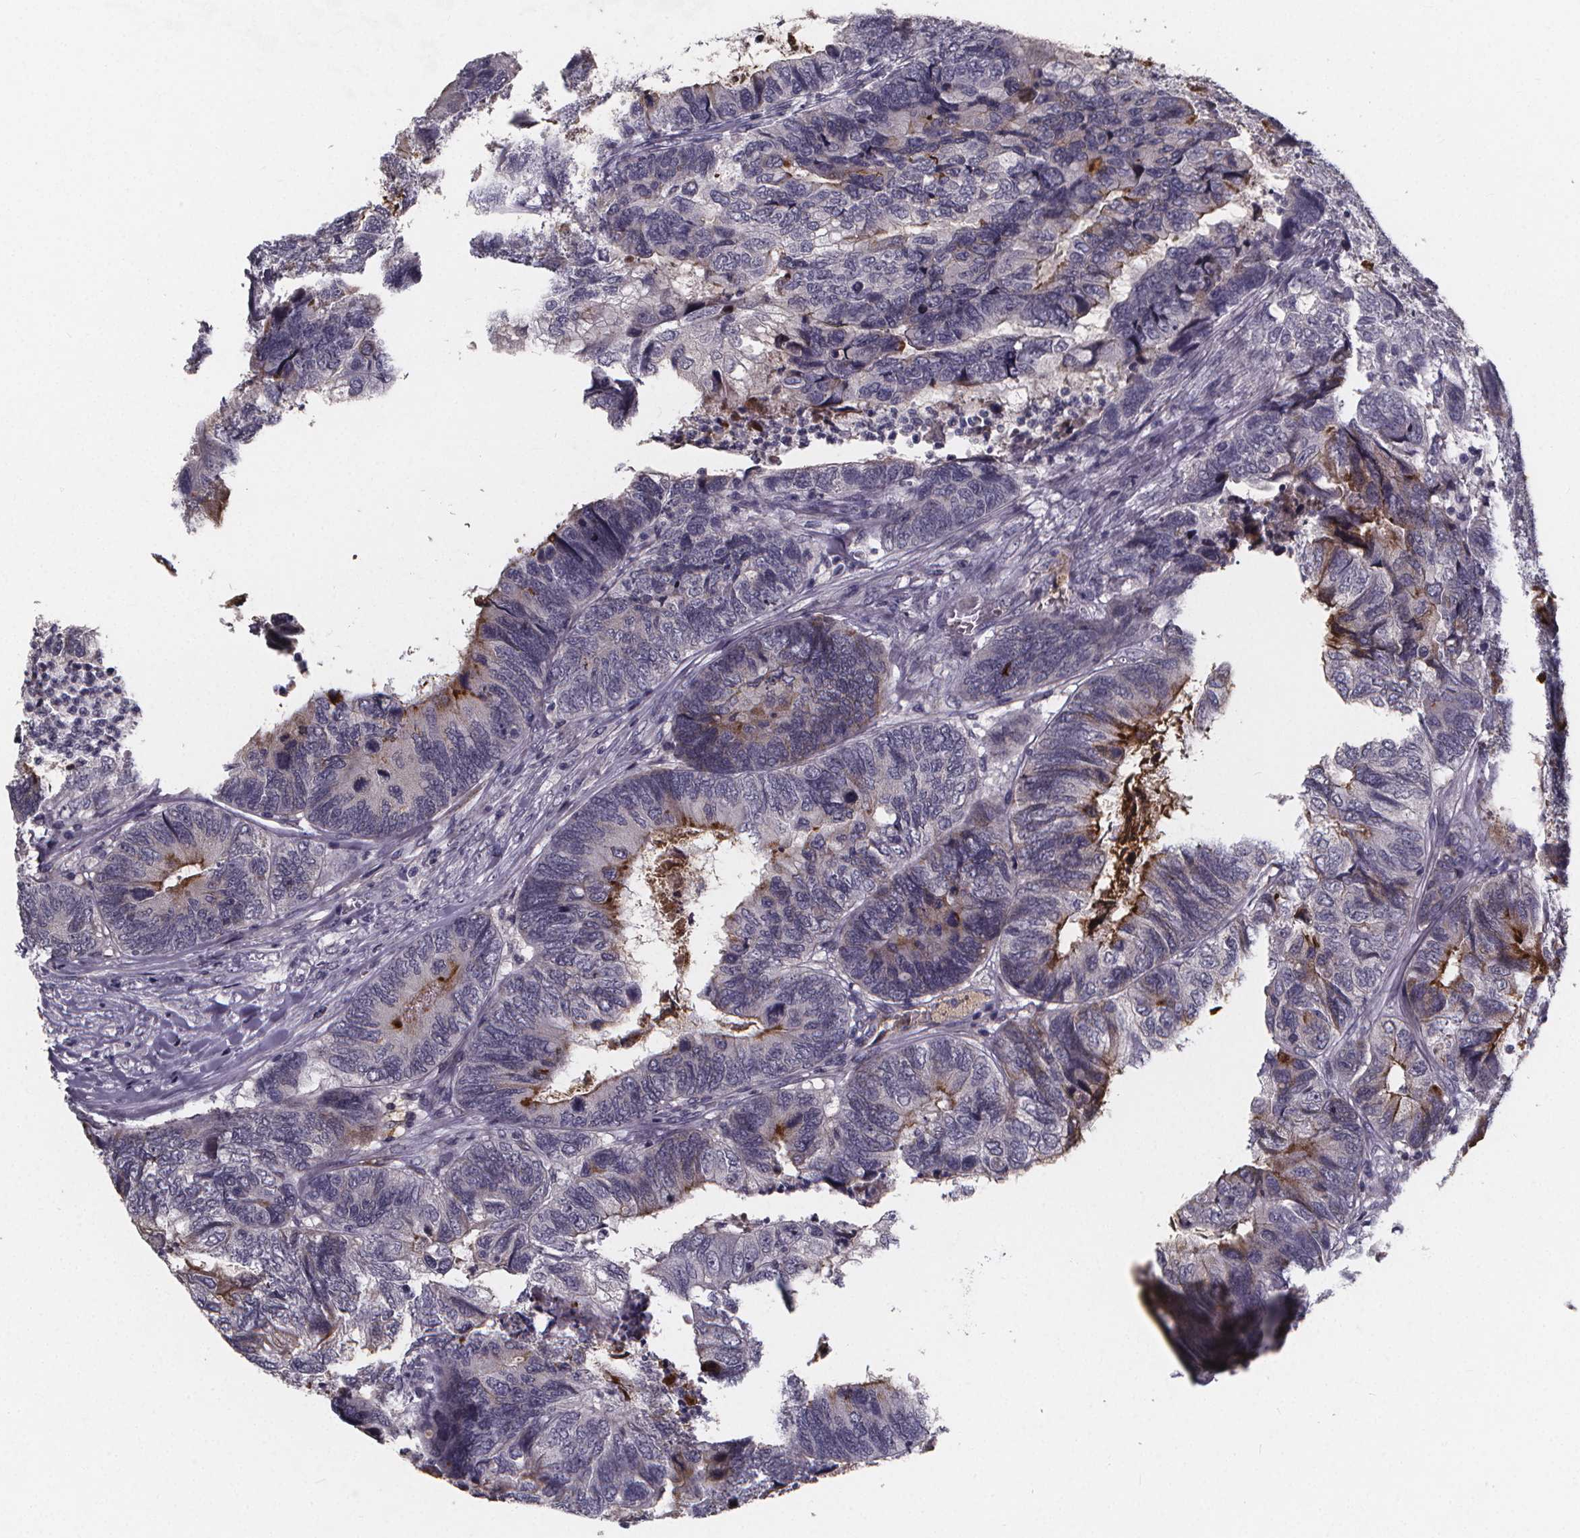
{"staining": {"intensity": "moderate", "quantity": "<25%", "location": "cytoplasmic/membranous"}, "tissue": "colorectal cancer", "cell_type": "Tumor cells", "image_type": "cancer", "snomed": [{"axis": "morphology", "description": "Adenocarcinoma, NOS"}, {"axis": "topography", "description": "Colon"}], "caption": "Immunohistochemistry of adenocarcinoma (colorectal) exhibits low levels of moderate cytoplasmic/membranous expression in approximately <25% of tumor cells. The staining was performed using DAB to visualize the protein expression in brown, while the nuclei were stained in blue with hematoxylin (Magnification: 20x).", "gene": "AGT", "patient": {"sex": "female", "age": 67}}